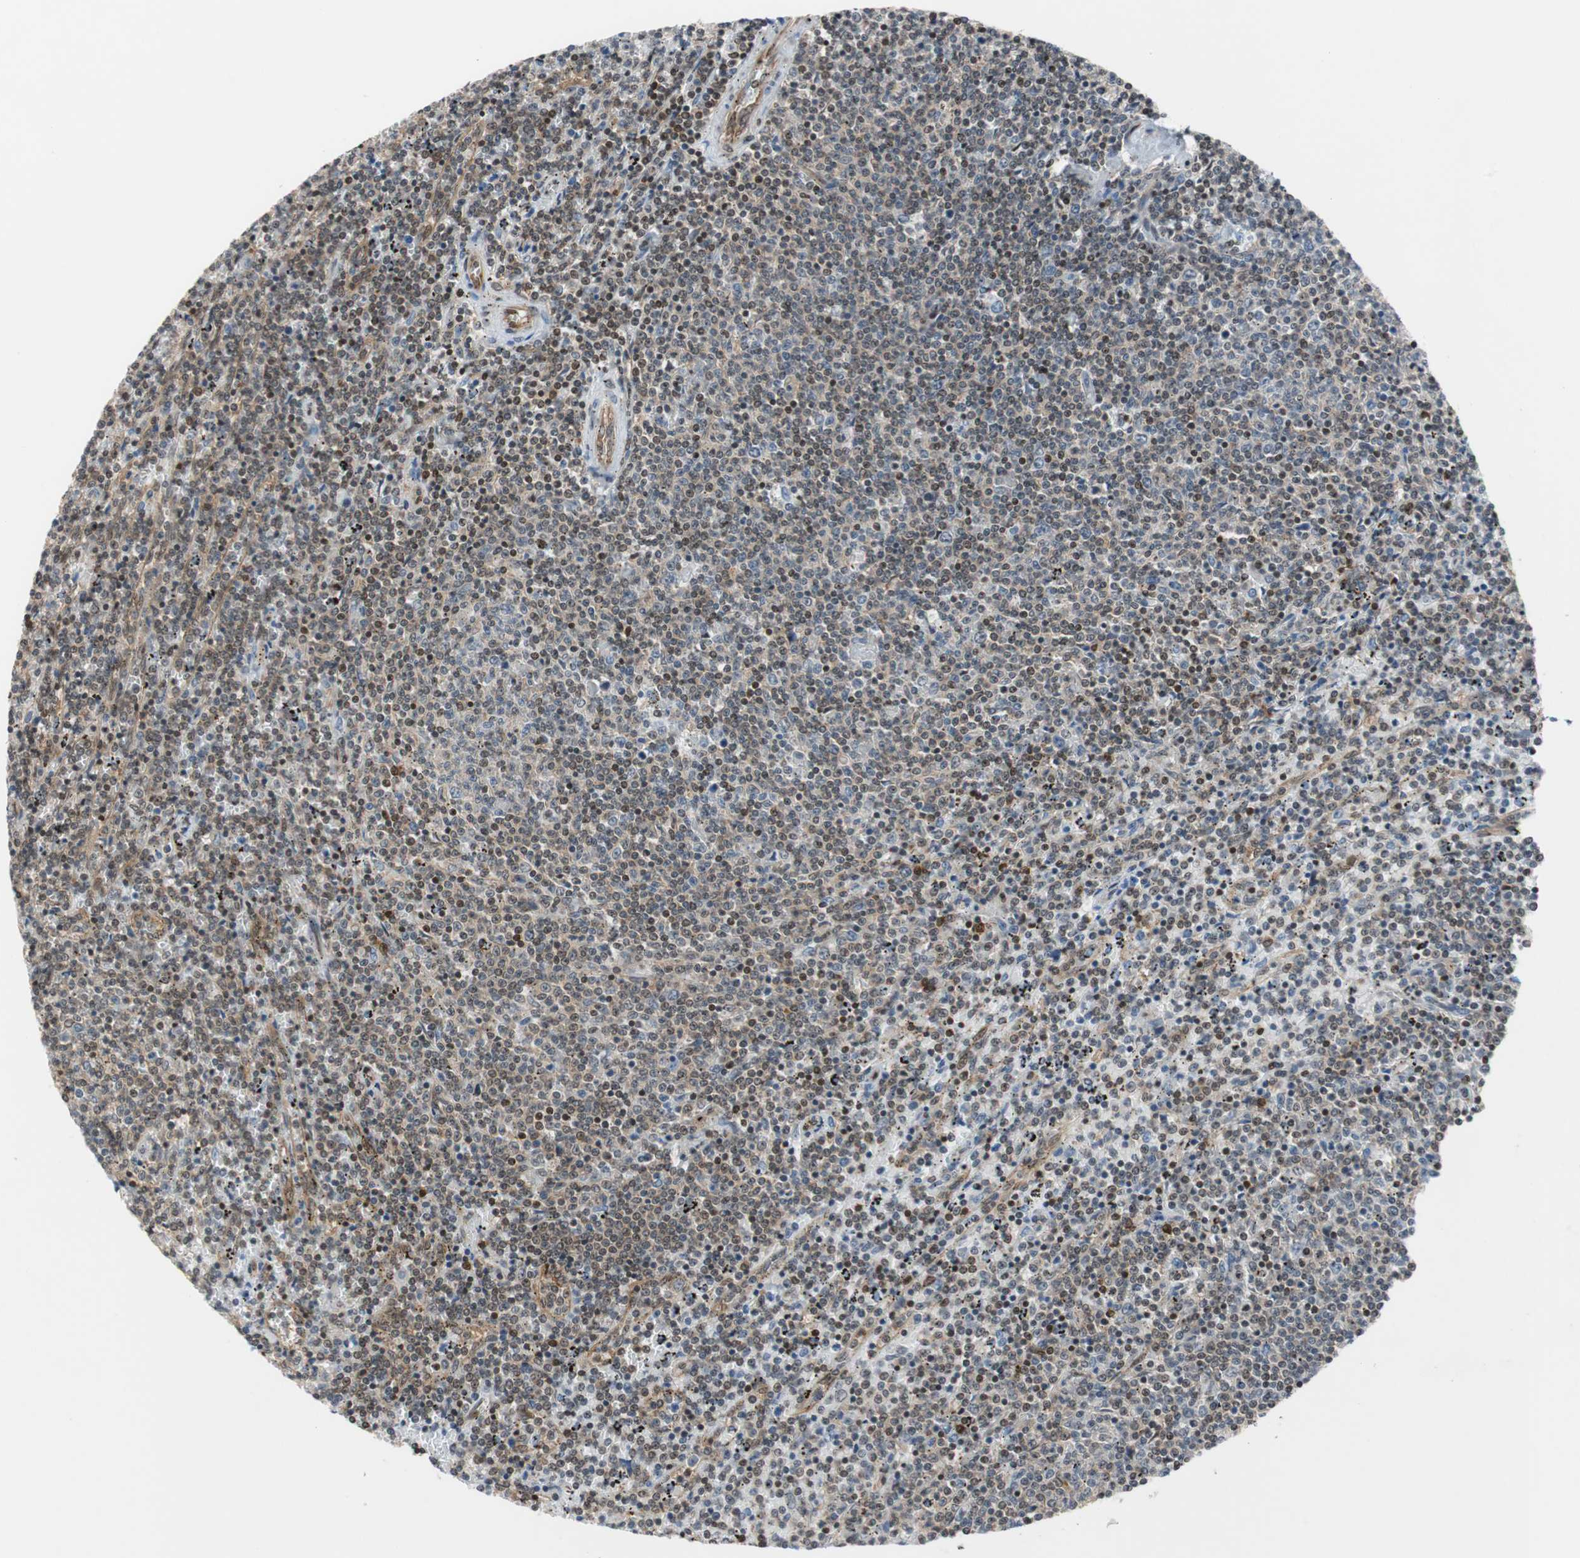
{"staining": {"intensity": "weak", "quantity": "25%-75%", "location": "cytoplasmic/membranous"}, "tissue": "lymphoma", "cell_type": "Tumor cells", "image_type": "cancer", "snomed": [{"axis": "morphology", "description": "Malignant lymphoma, non-Hodgkin's type, Low grade"}, {"axis": "topography", "description": "Spleen"}], "caption": "Human malignant lymphoma, non-Hodgkin's type (low-grade) stained for a protein (brown) demonstrates weak cytoplasmic/membranous positive staining in about 25%-75% of tumor cells.", "gene": "ZNF512B", "patient": {"sex": "female", "age": 50}}